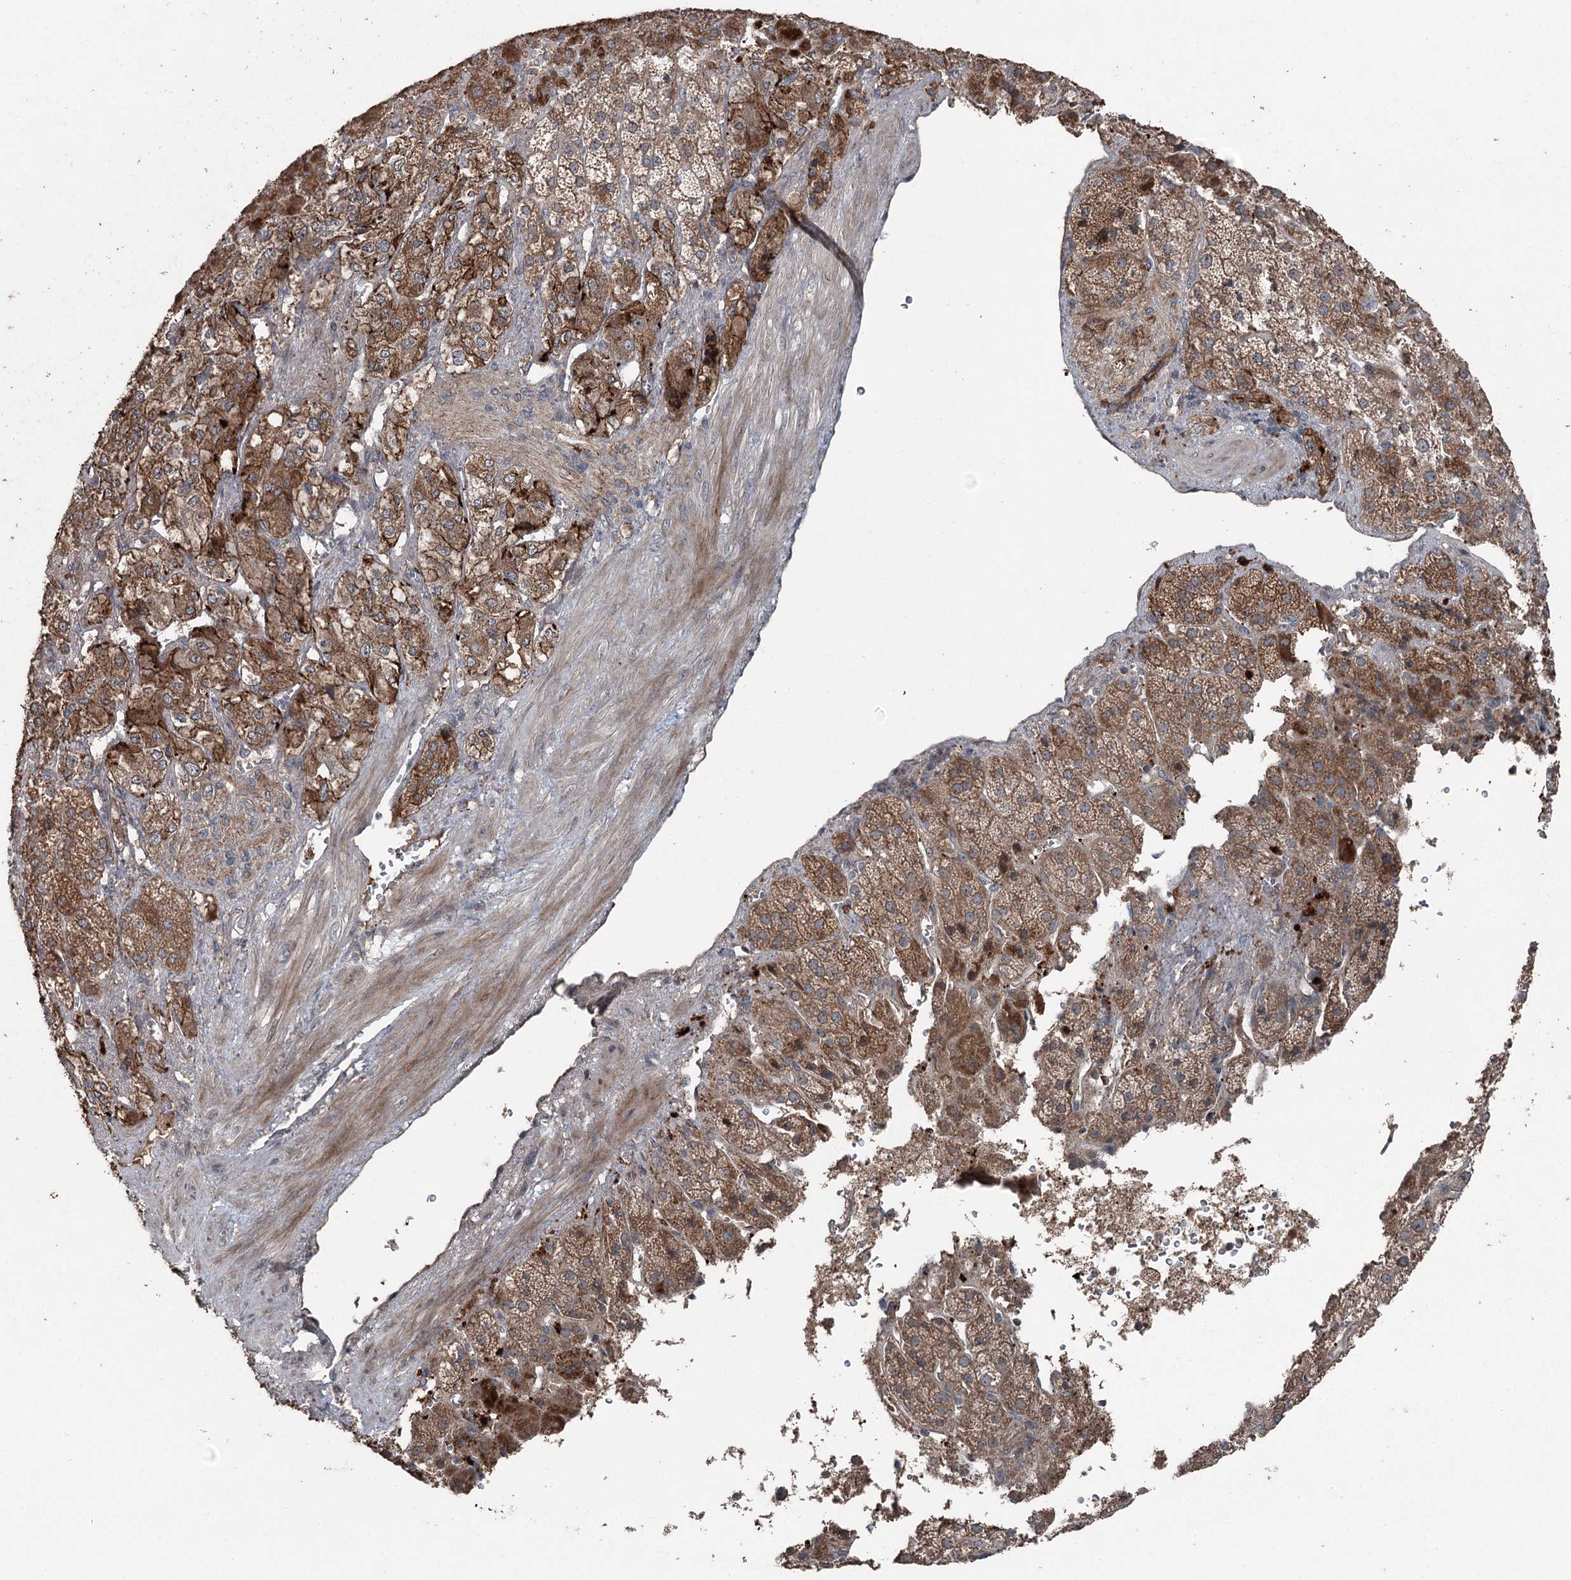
{"staining": {"intensity": "moderate", "quantity": ">75%", "location": "cytoplasmic/membranous"}, "tissue": "adrenal gland", "cell_type": "Glandular cells", "image_type": "normal", "snomed": [{"axis": "morphology", "description": "Normal tissue, NOS"}, {"axis": "topography", "description": "Adrenal gland"}], "caption": "IHC photomicrograph of normal adrenal gland: adrenal gland stained using IHC displays medium levels of moderate protein expression localized specifically in the cytoplasmic/membranous of glandular cells, appearing as a cytoplasmic/membranous brown color.", "gene": "MAPK8IP2", "patient": {"sex": "female", "age": 57}}